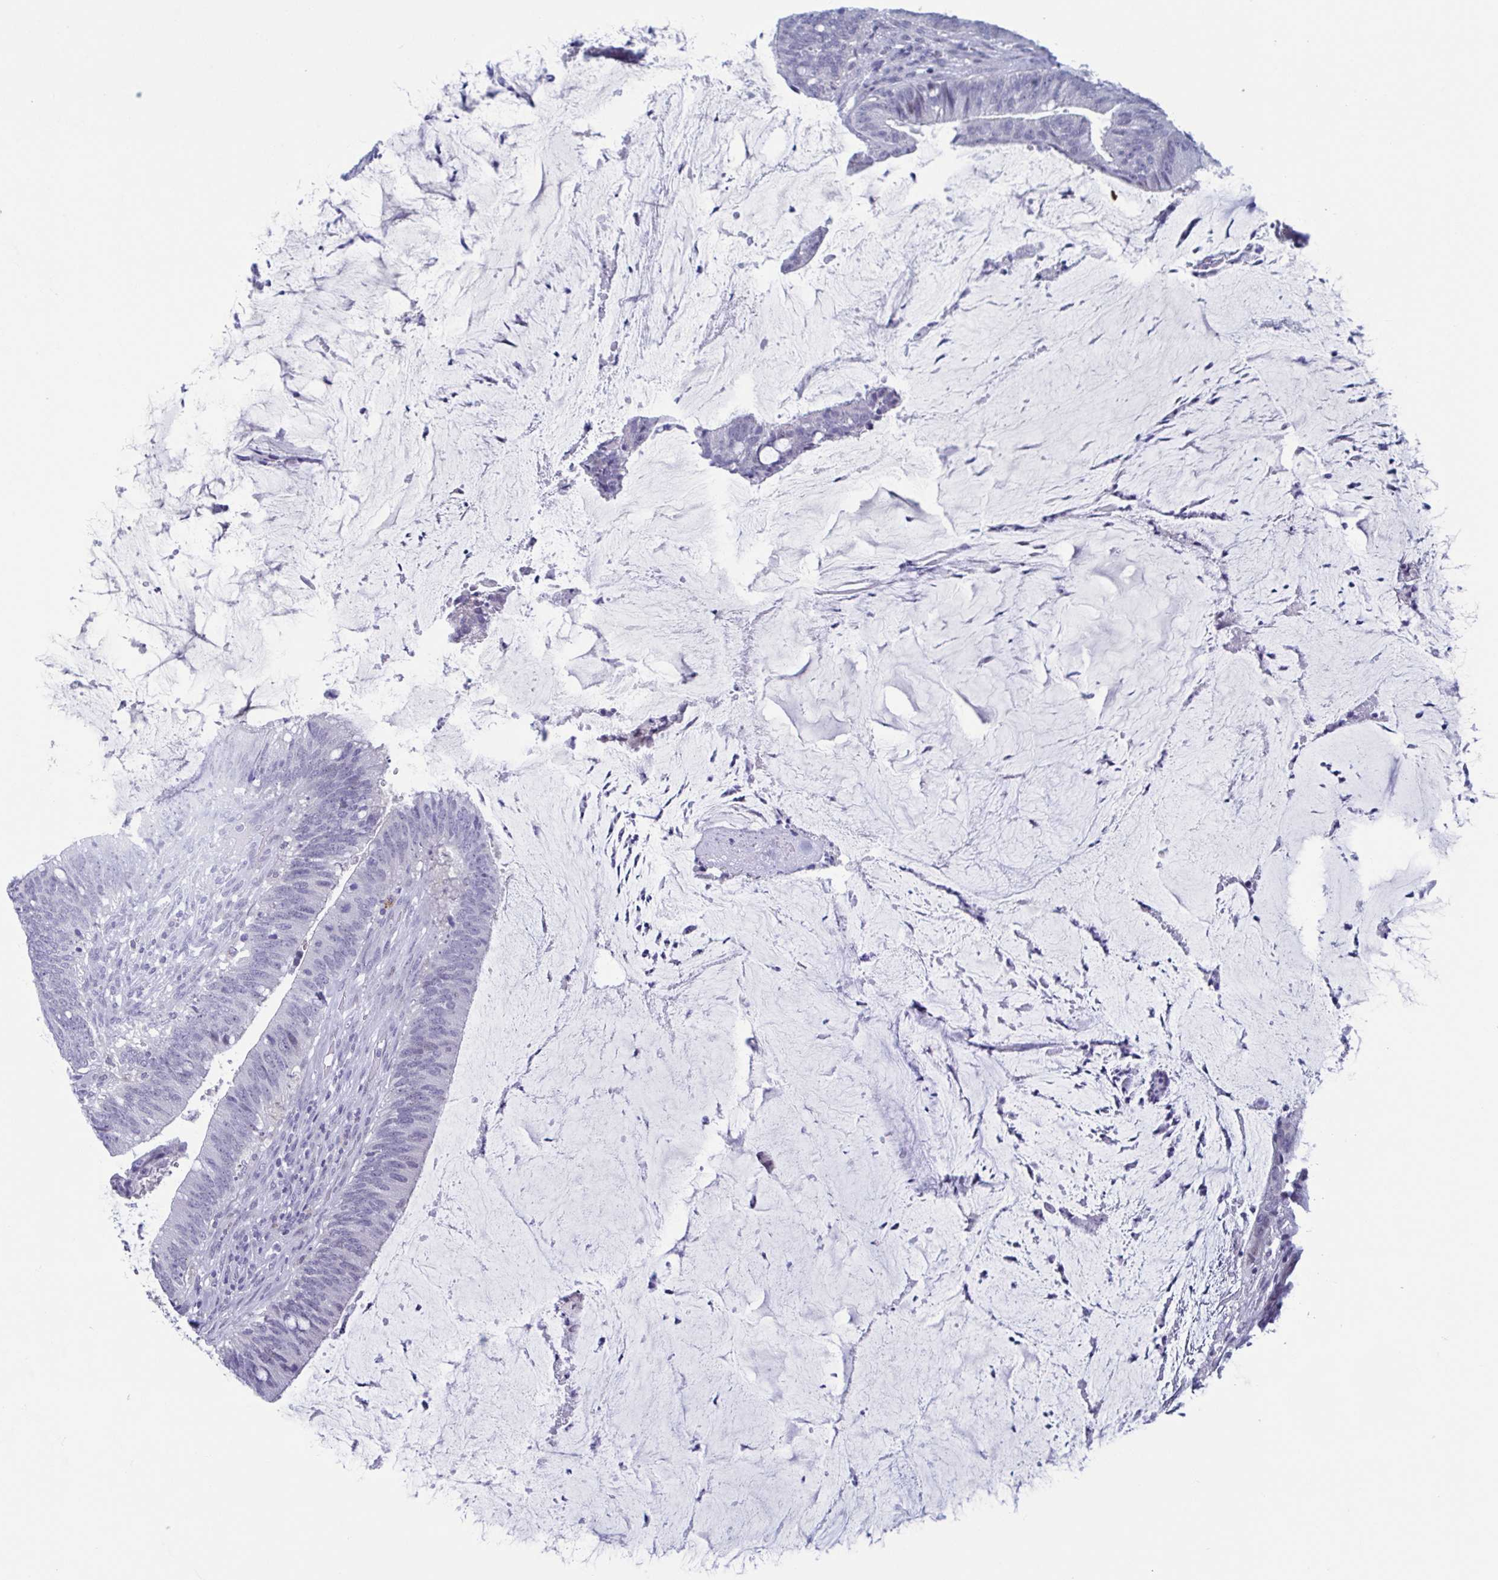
{"staining": {"intensity": "negative", "quantity": "none", "location": "none"}, "tissue": "colorectal cancer", "cell_type": "Tumor cells", "image_type": "cancer", "snomed": [{"axis": "morphology", "description": "Adenocarcinoma, NOS"}, {"axis": "topography", "description": "Colon"}], "caption": "This is an immunohistochemistry (IHC) image of adenocarcinoma (colorectal). There is no staining in tumor cells.", "gene": "PERM1", "patient": {"sex": "female", "age": 43}}